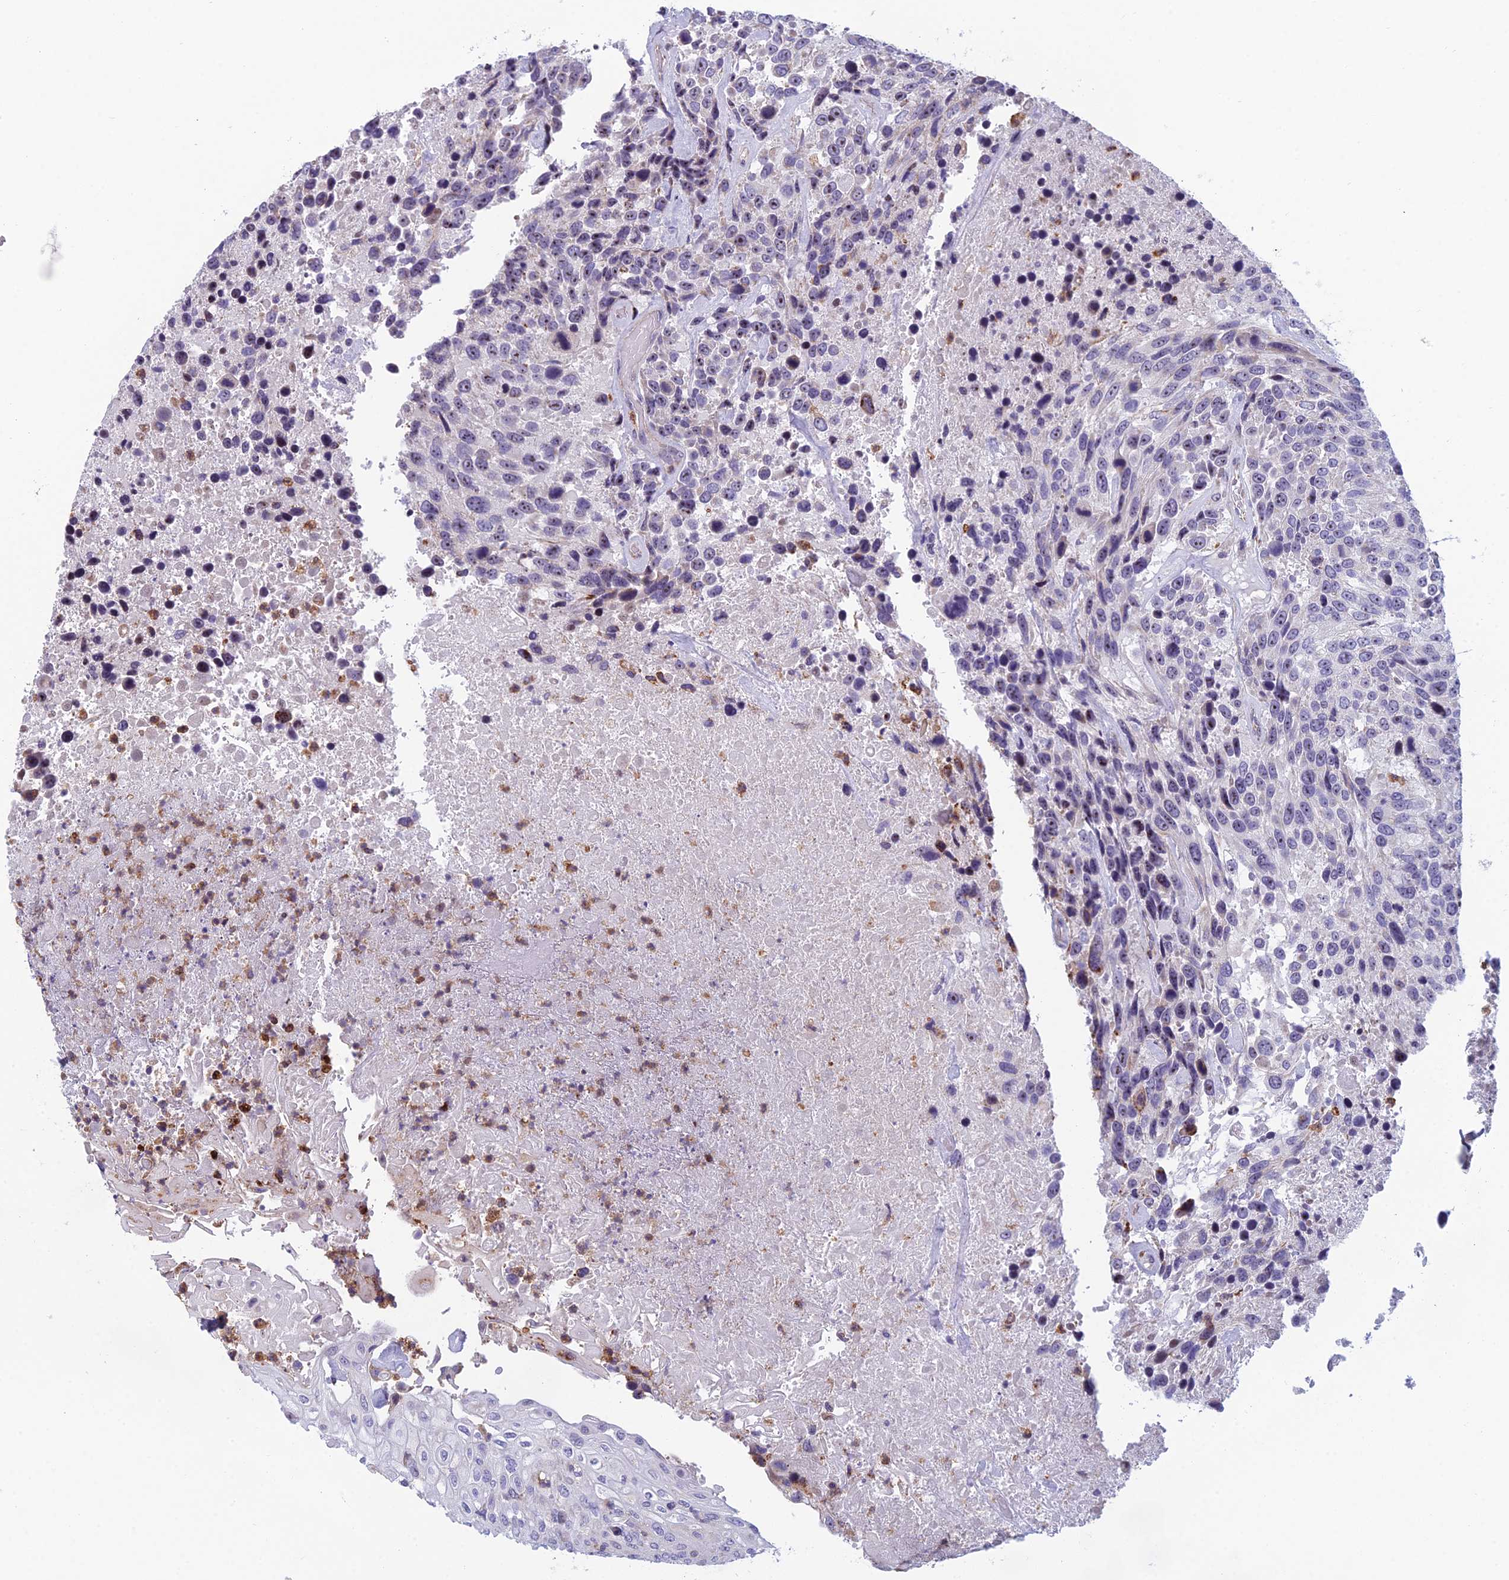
{"staining": {"intensity": "weak", "quantity": "25%-75%", "location": "nuclear"}, "tissue": "urothelial cancer", "cell_type": "Tumor cells", "image_type": "cancer", "snomed": [{"axis": "morphology", "description": "Urothelial carcinoma, High grade"}, {"axis": "topography", "description": "Urinary bladder"}], "caption": "A high-resolution image shows immunohistochemistry staining of high-grade urothelial carcinoma, which demonstrates weak nuclear staining in approximately 25%-75% of tumor cells.", "gene": "NOC2L", "patient": {"sex": "female", "age": 70}}